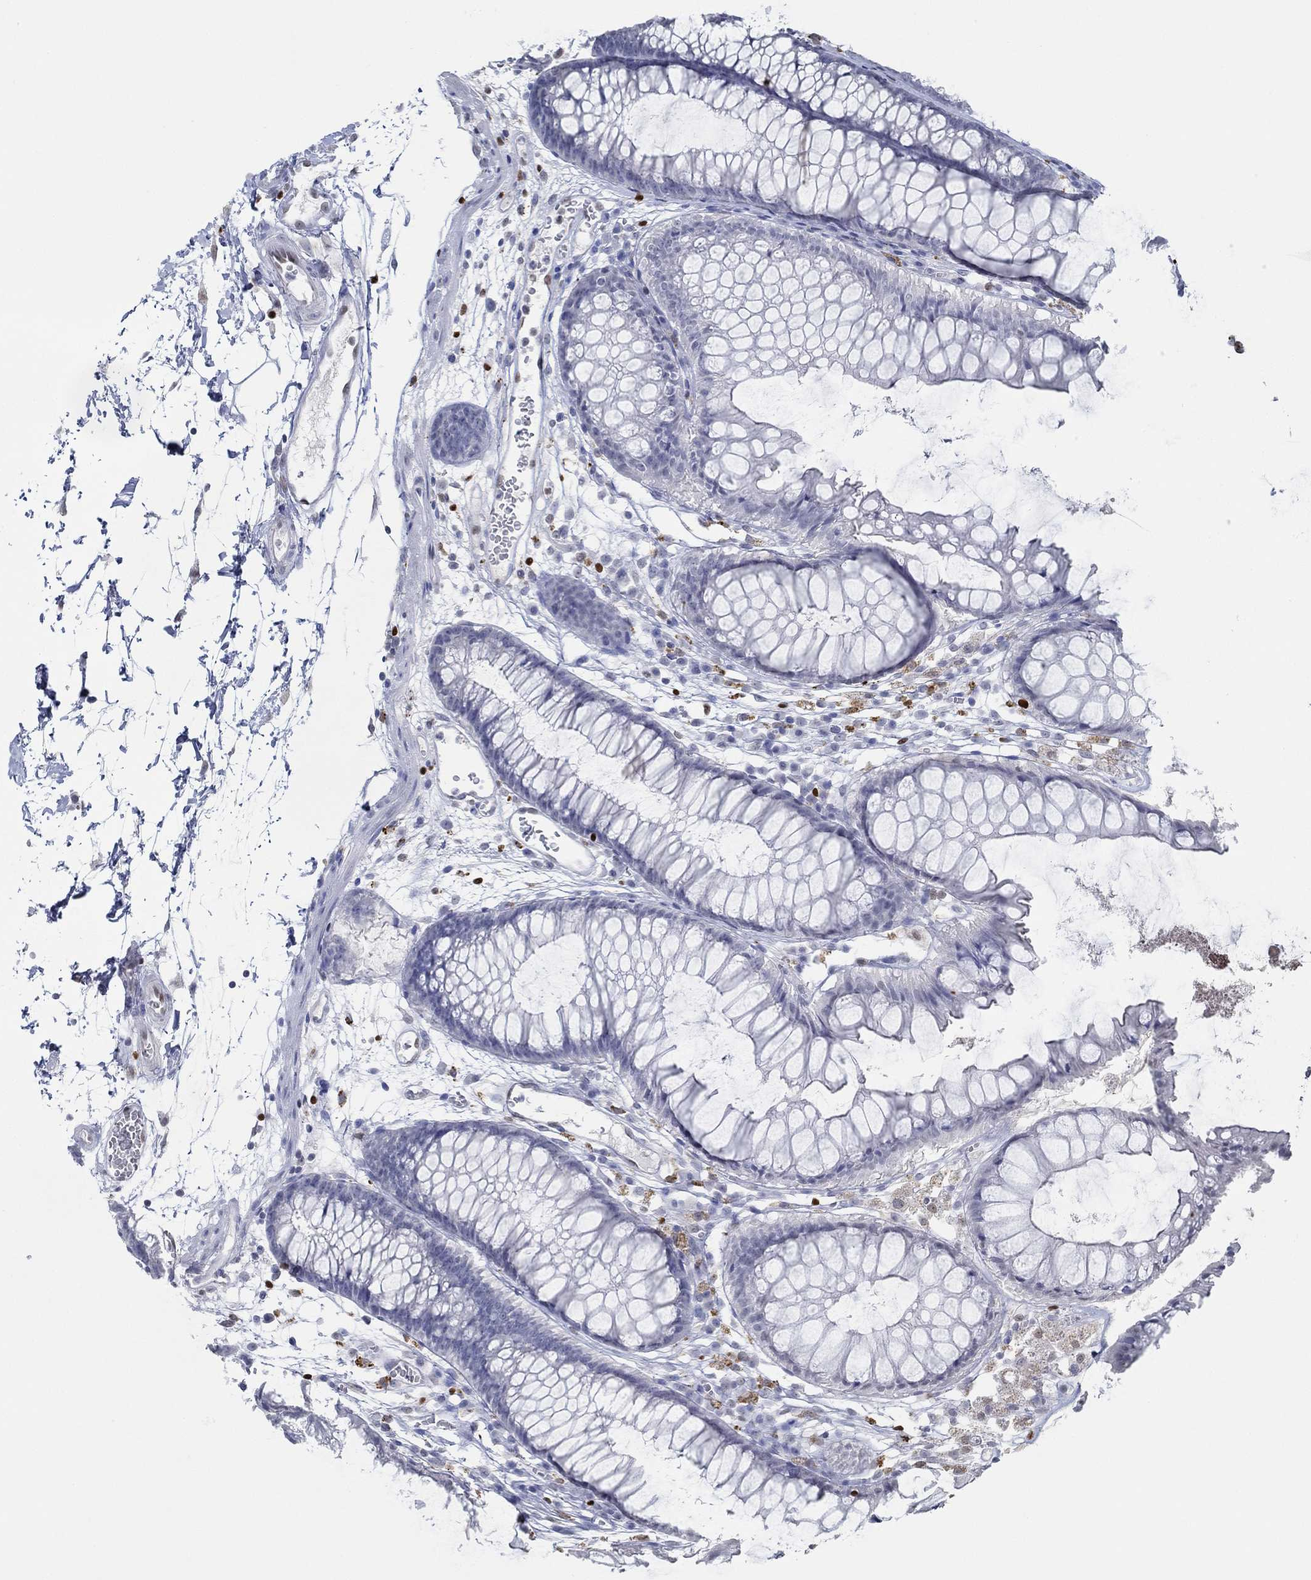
{"staining": {"intensity": "negative", "quantity": "none", "location": "none"}, "tissue": "colon", "cell_type": "Endothelial cells", "image_type": "normal", "snomed": [{"axis": "morphology", "description": "Normal tissue, NOS"}, {"axis": "morphology", "description": "Adenocarcinoma, NOS"}, {"axis": "topography", "description": "Colon"}], "caption": "DAB (3,3'-diaminobenzidine) immunohistochemical staining of normal colon displays no significant expression in endothelial cells.", "gene": "GATA2", "patient": {"sex": "male", "age": 65}}